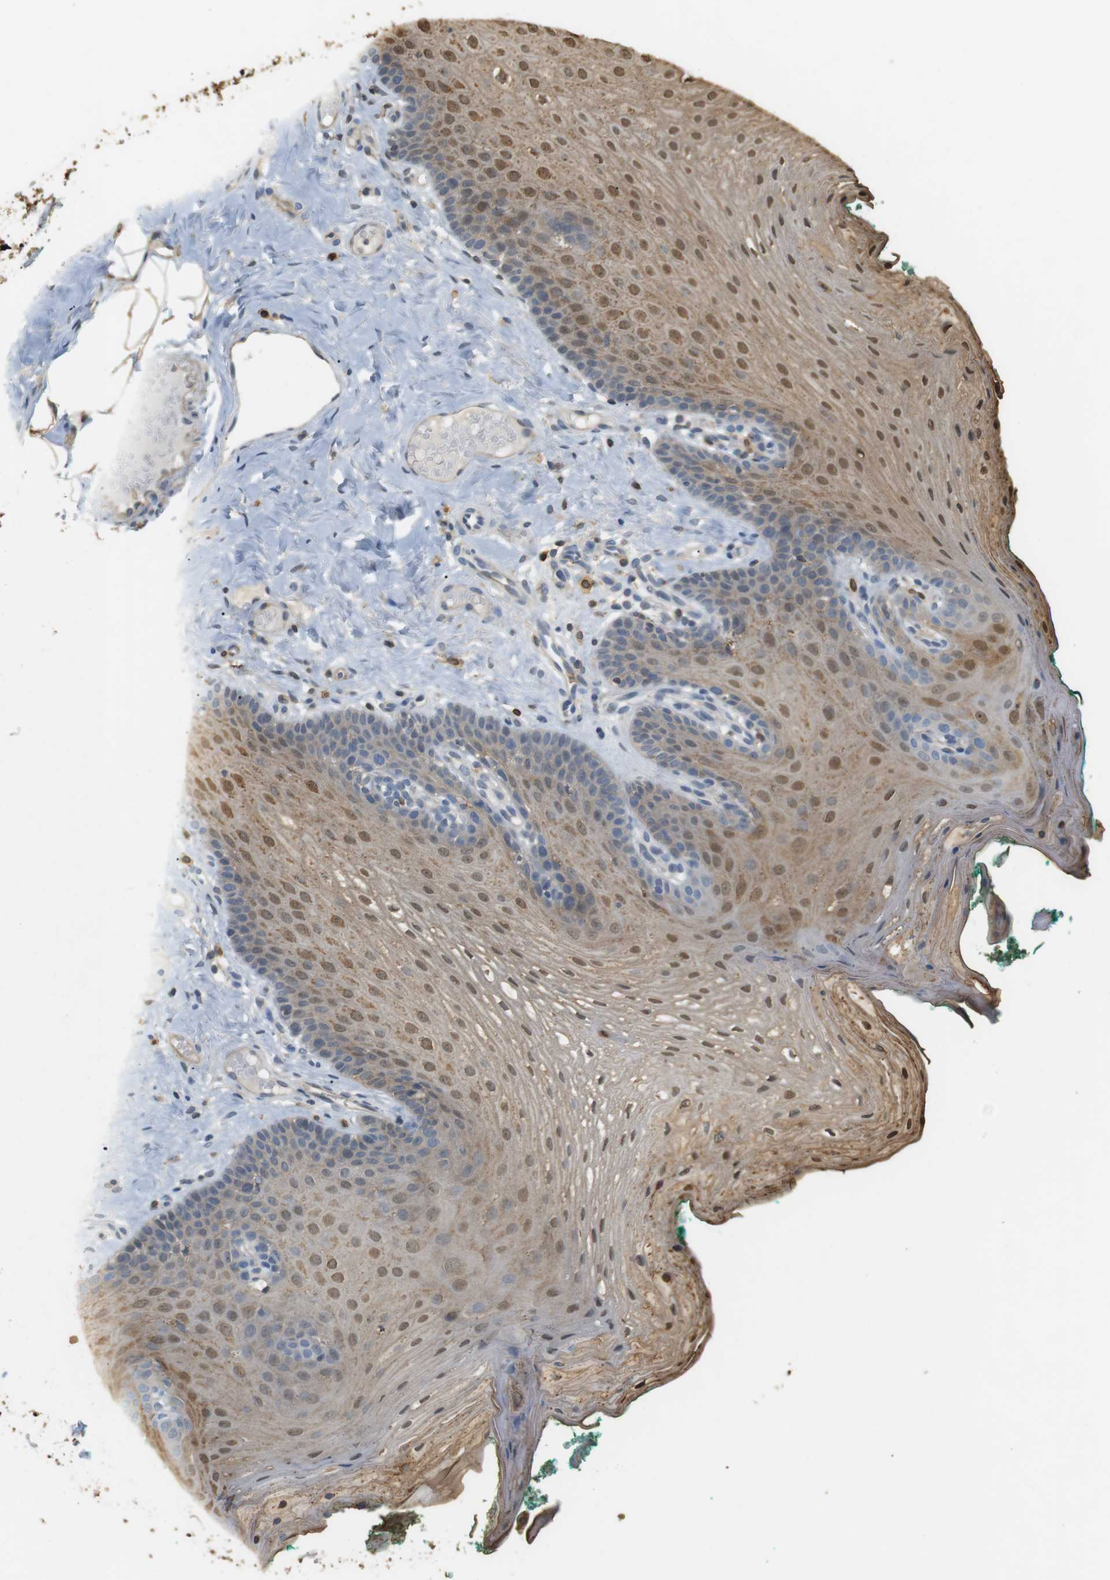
{"staining": {"intensity": "moderate", "quantity": ">75%", "location": "cytoplasmic/membranous,nuclear"}, "tissue": "oral mucosa", "cell_type": "Squamous epithelial cells", "image_type": "normal", "snomed": [{"axis": "morphology", "description": "Normal tissue, NOS"}, {"axis": "topography", "description": "Oral tissue"}], "caption": "Oral mucosa stained with a brown dye demonstrates moderate cytoplasmic/membranous,nuclear positive expression in about >75% of squamous epithelial cells.", "gene": "P2RY1", "patient": {"sex": "male", "age": 58}}